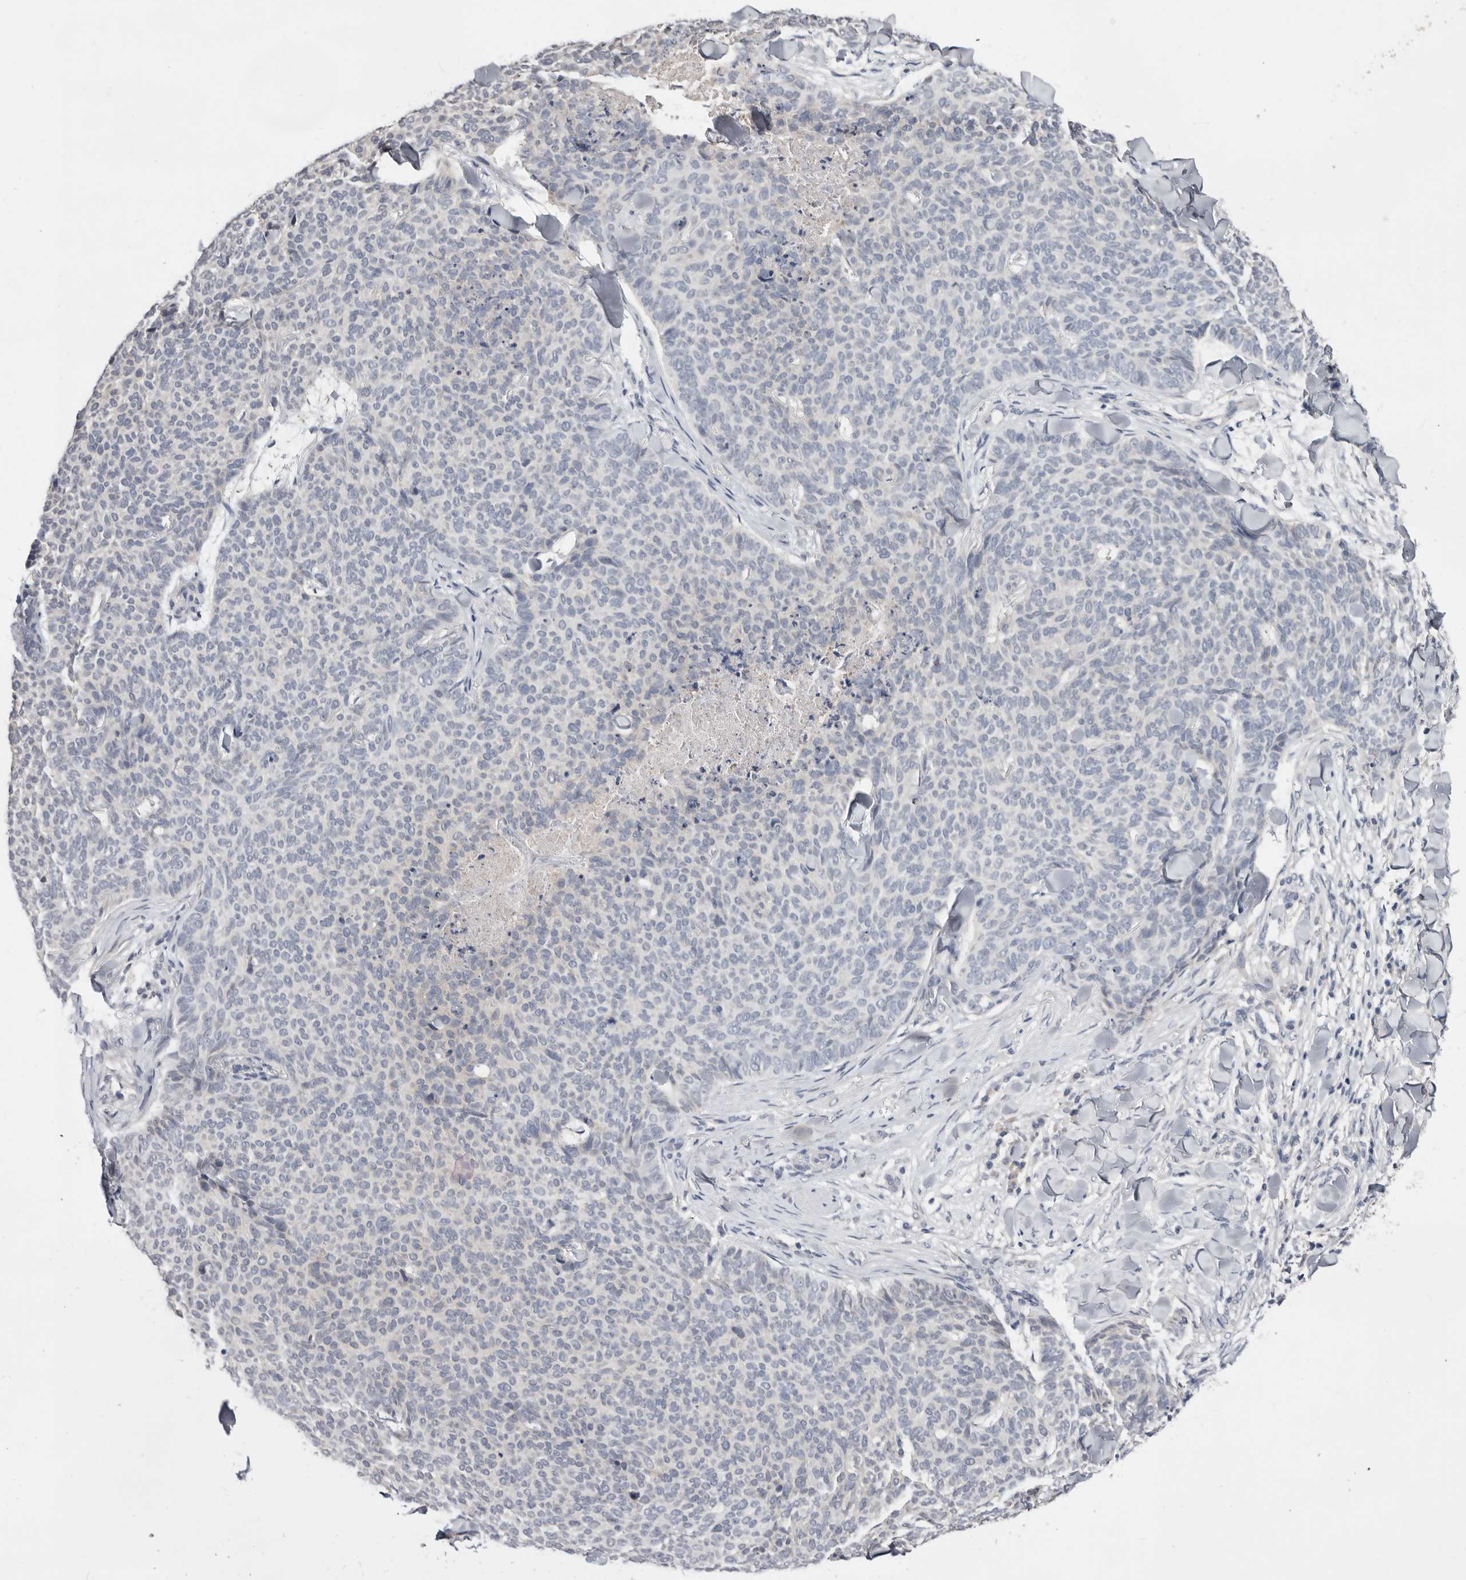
{"staining": {"intensity": "negative", "quantity": "none", "location": "none"}, "tissue": "skin cancer", "cell_type": "Tumor cells", "image_type": "cancer", "snomed": [{"axis": "morphology", "description": "Normal tissue, NOS"}, {"axis": "morphology", "description": "Basal cell carcinoma"}, {"axis": "topography", "description": "Skin"}], "caption": "Human skin basal cell carcinoma stained for a protein using immunohistochemistry (IHC) demonstrates no staining in tumor cells.", "gene": "DOP1A", "patient": {"sex": "male", "age": 50}}